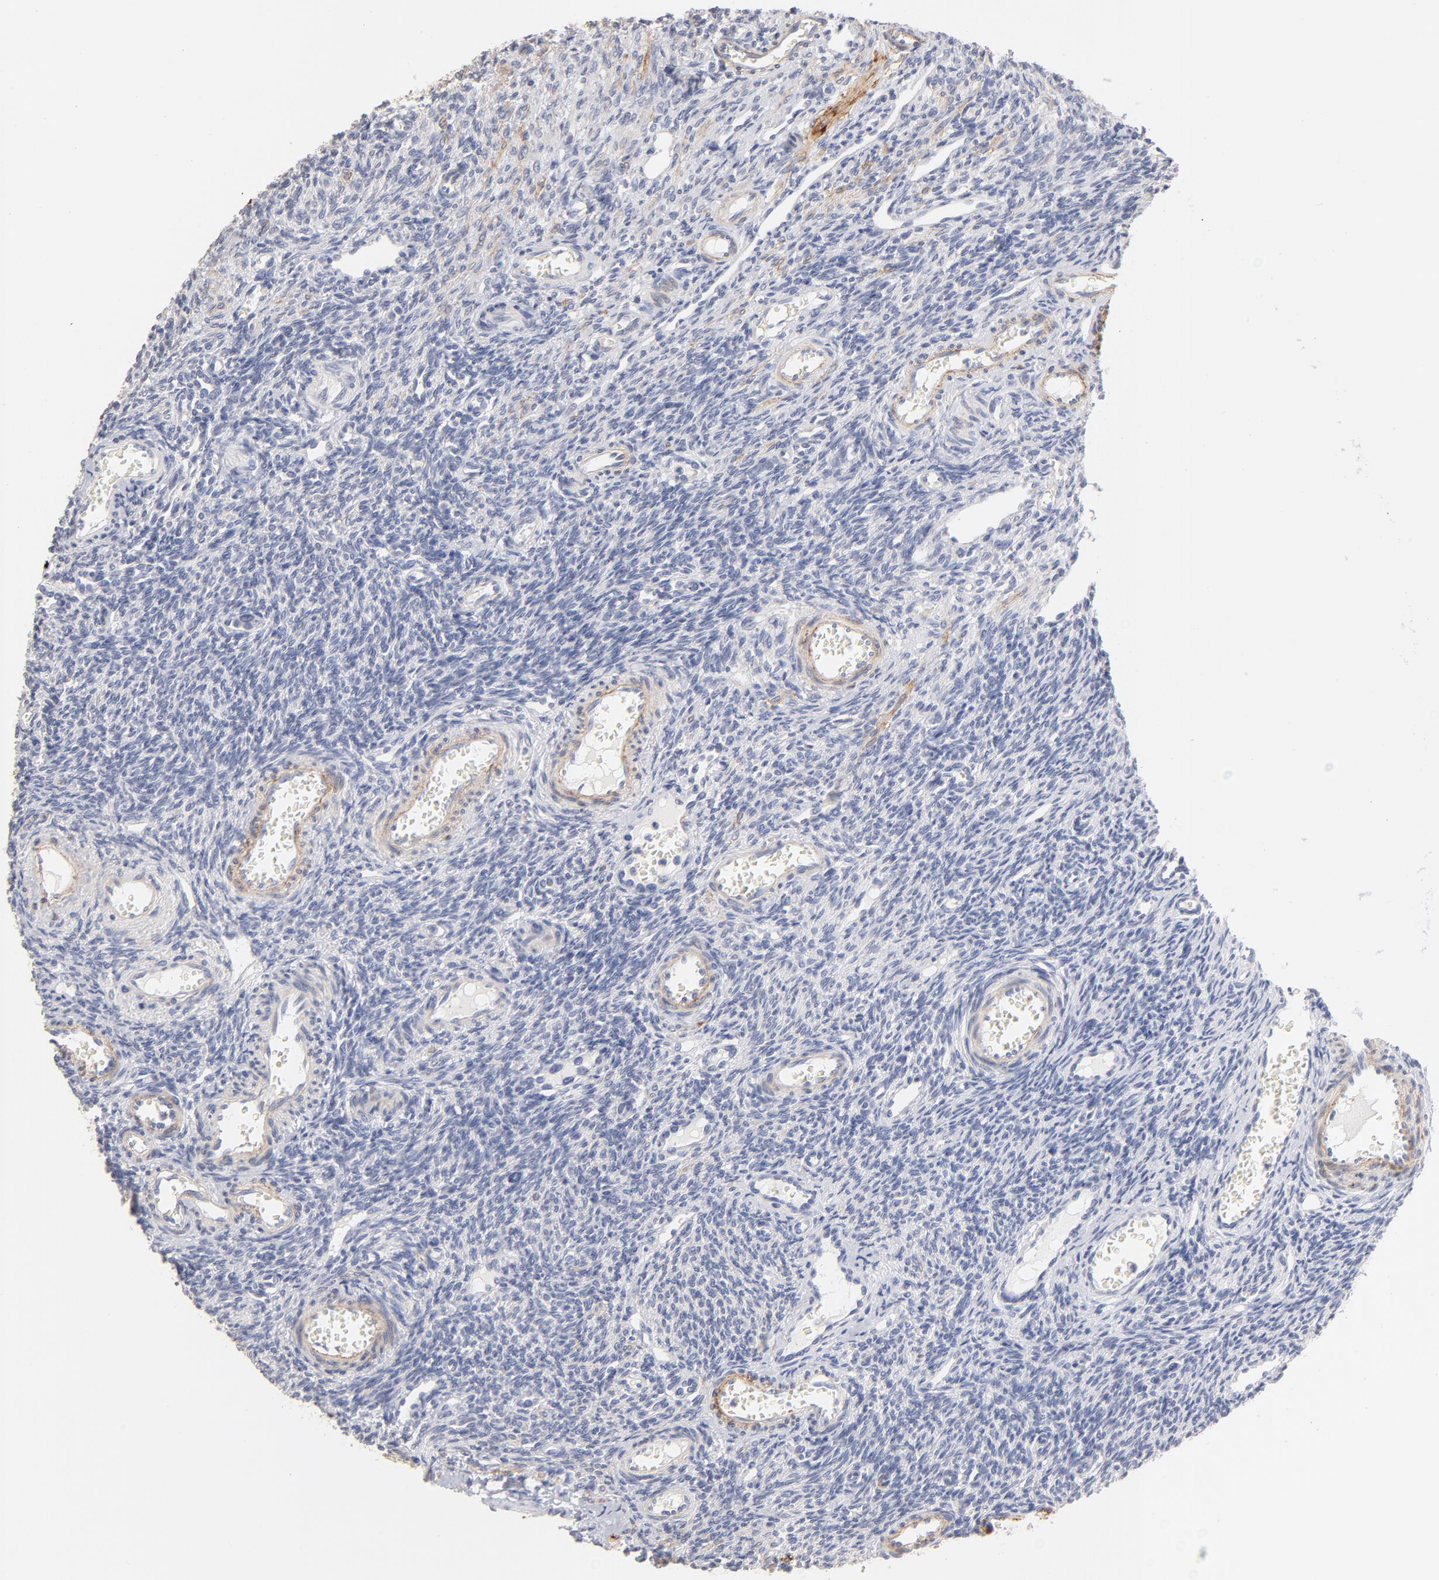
{"staining": {"intensity": "negative", "quantity": "none", "location": "none"}, "tissue": "ovary", "cell_type": "Ovarian stroma cells", "image_type": "normal", "snomed": [{"axis": "morphology", "description": "Normal tissue, NOS"}, {"axis": "topography", "description": "Ovary"}], "caption": "Immunohistochemistry of unremarkable ovary demonstrates no positivity in ovarian stroma cells. (DAB immunohistochemistry with hematoxylin counter stain).", "gene": "ITGA8", "patient": {"sex": "female", "age": 33}}